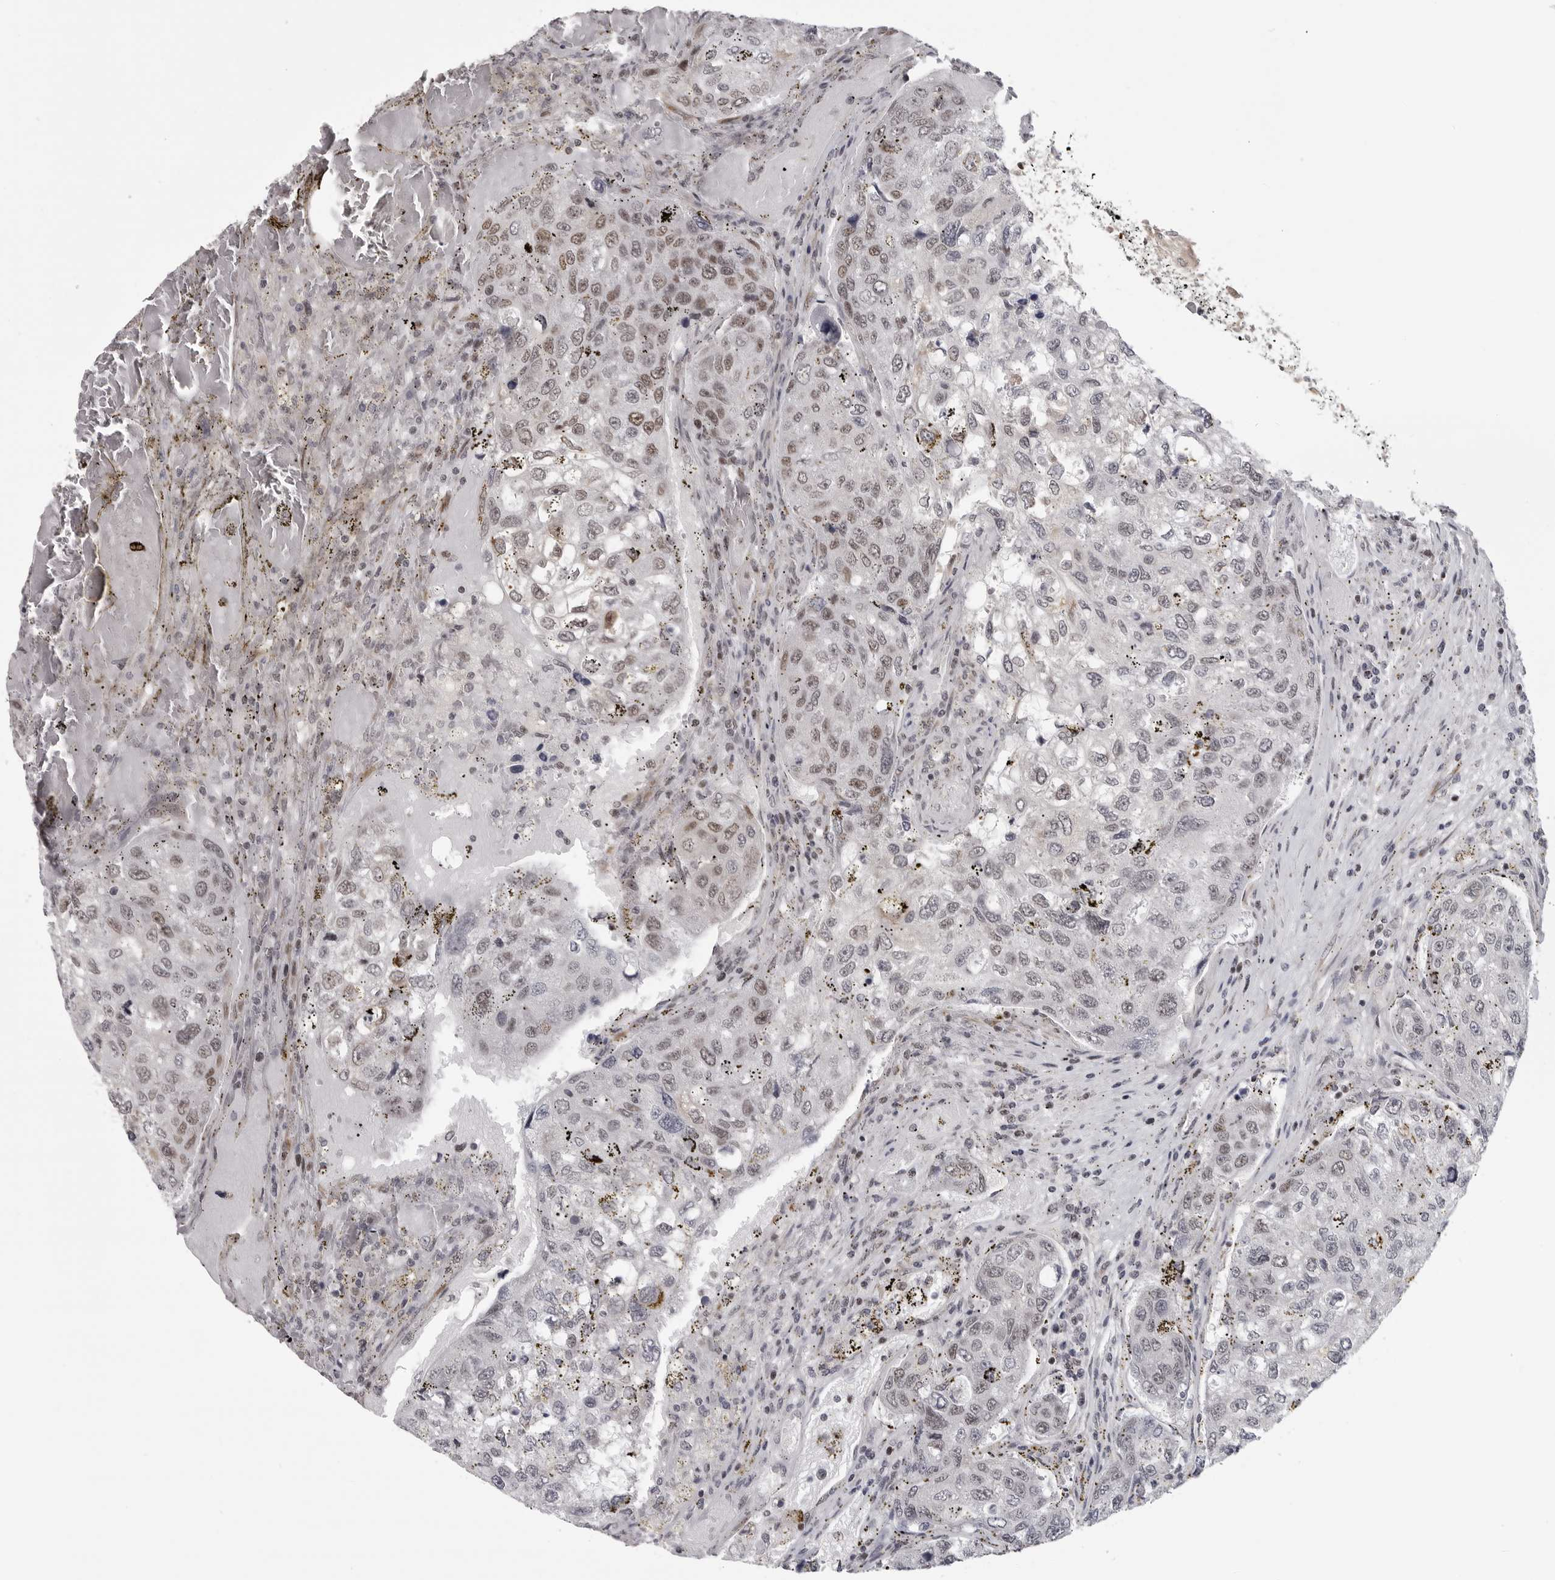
{"staining": {"intensity": "weak", "quantity": "<25%", "location": "nuclear"}, "tissue": "urothelial cancer", "cell_type": "Tumor cells", "image_type": "cancer", "snomed": [{"axis": "morphology", "description": "Urothelial carcinoma, High grade"}, {"axis": "topography", "description": "Lymph node"}, {"axis": "topography", "description": "Urinary bladder"}], "caption": "Urothelial carcinoma (high-grade) was stained to show a protein in brown. There is no significant expression in tumor cells. (DAB (3,3'-diaminobenzidine) IHC with hematoxylin counter stain).", "gene": "PRDM10", "patient": {"sex": "male", "age": 51}}